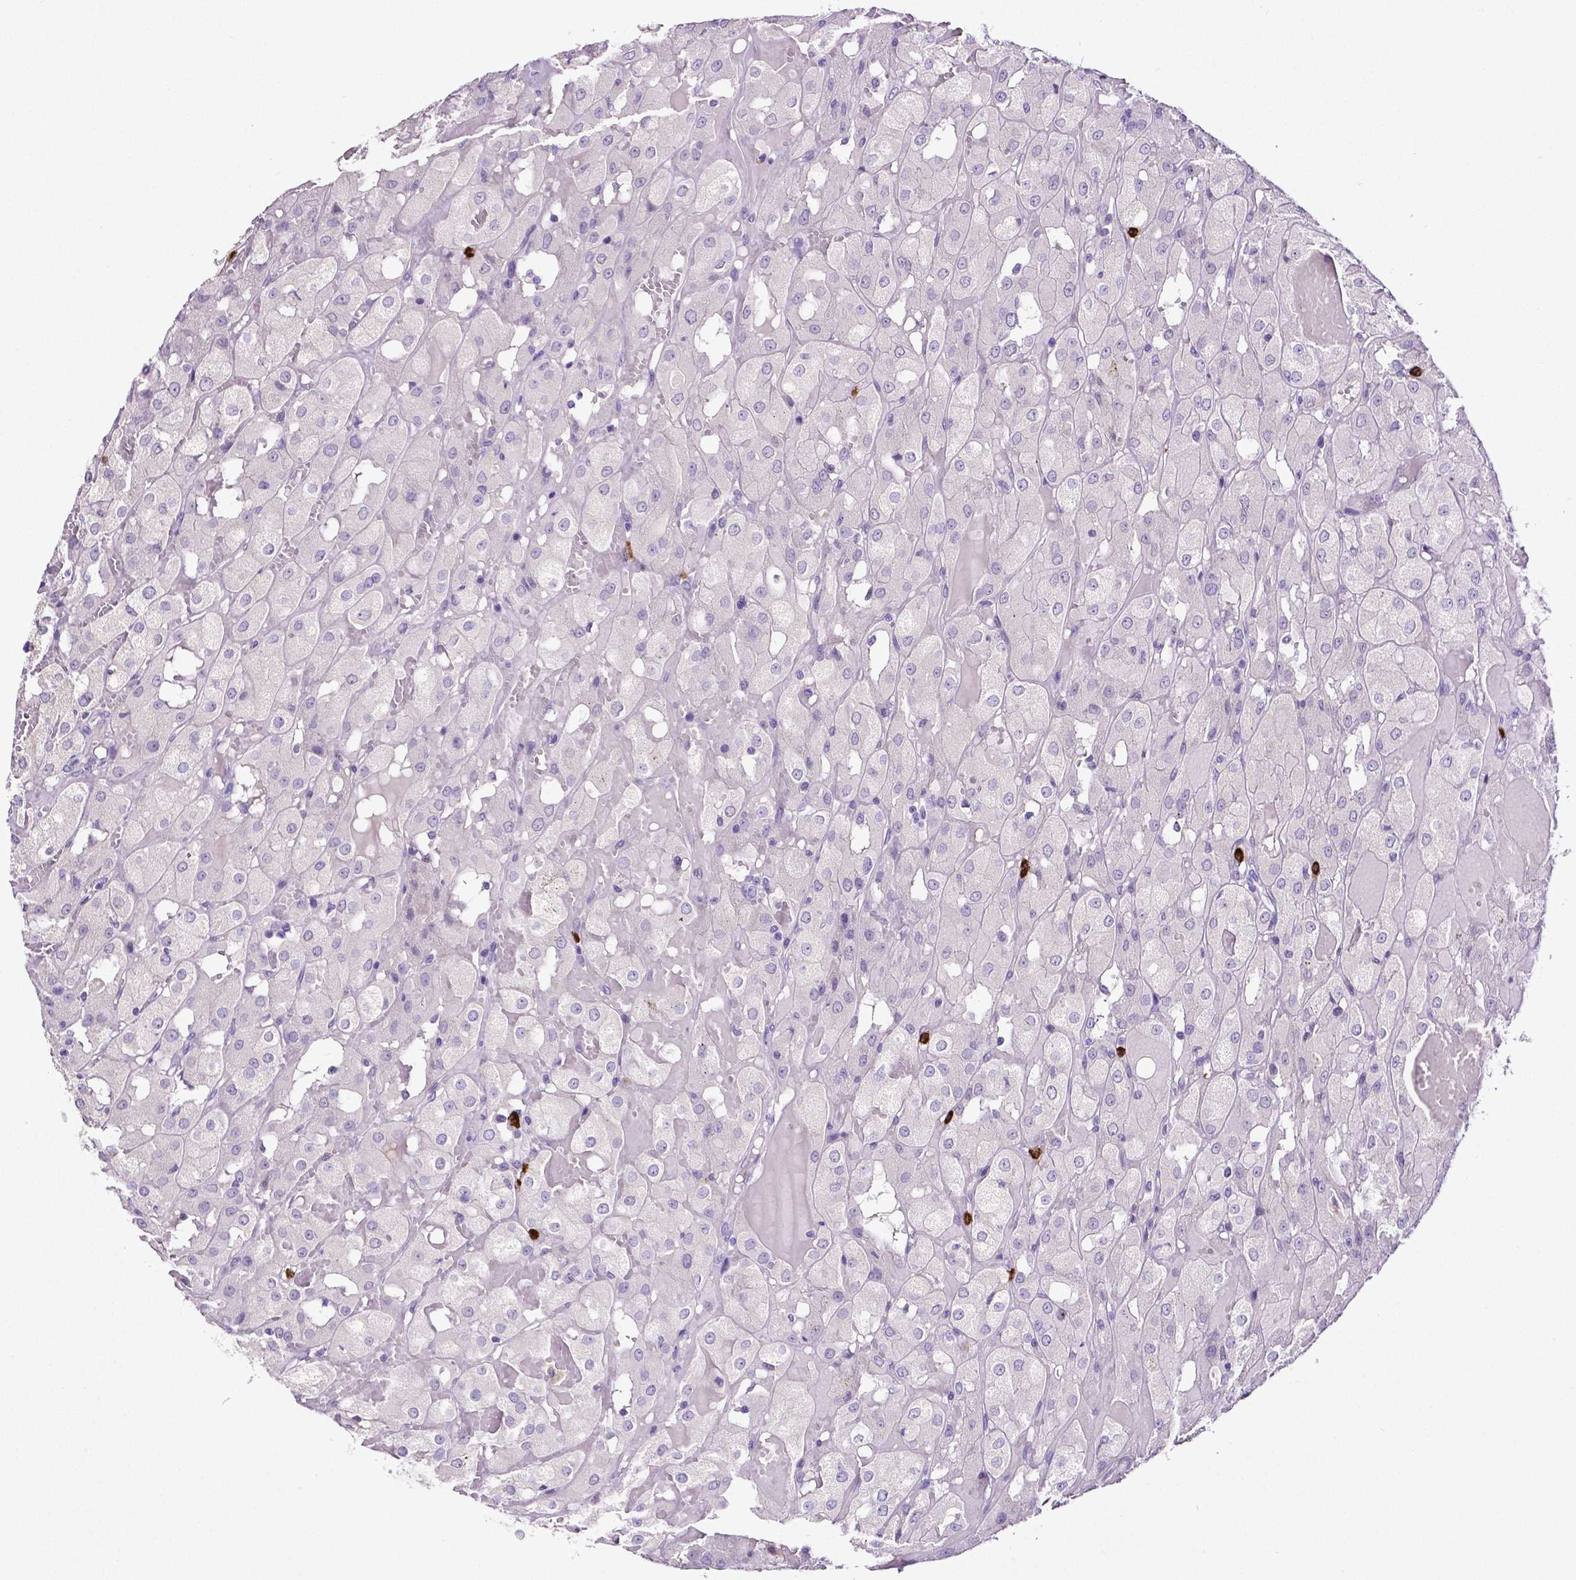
{"staining": {"intensity": "negative", "quantity": "none", "location": "none"}, "tissue": "renal cancer", "cell_type": "Tumor cells", "image_type": "cancer", "snomed": [{"axis": "morphology", "description": "Adenocarcinoma, NOS"}, {"axis": "topography", "description": "Kidney"}], "caption": "Immunohistochemistry (IHC) histopathology image of human adenocarcinoma (renal) stained for a protein (brown), which shows no positivity in tumor cells.", "gene": "MMP9", "patient": {"sex": "male", "age": 72}}